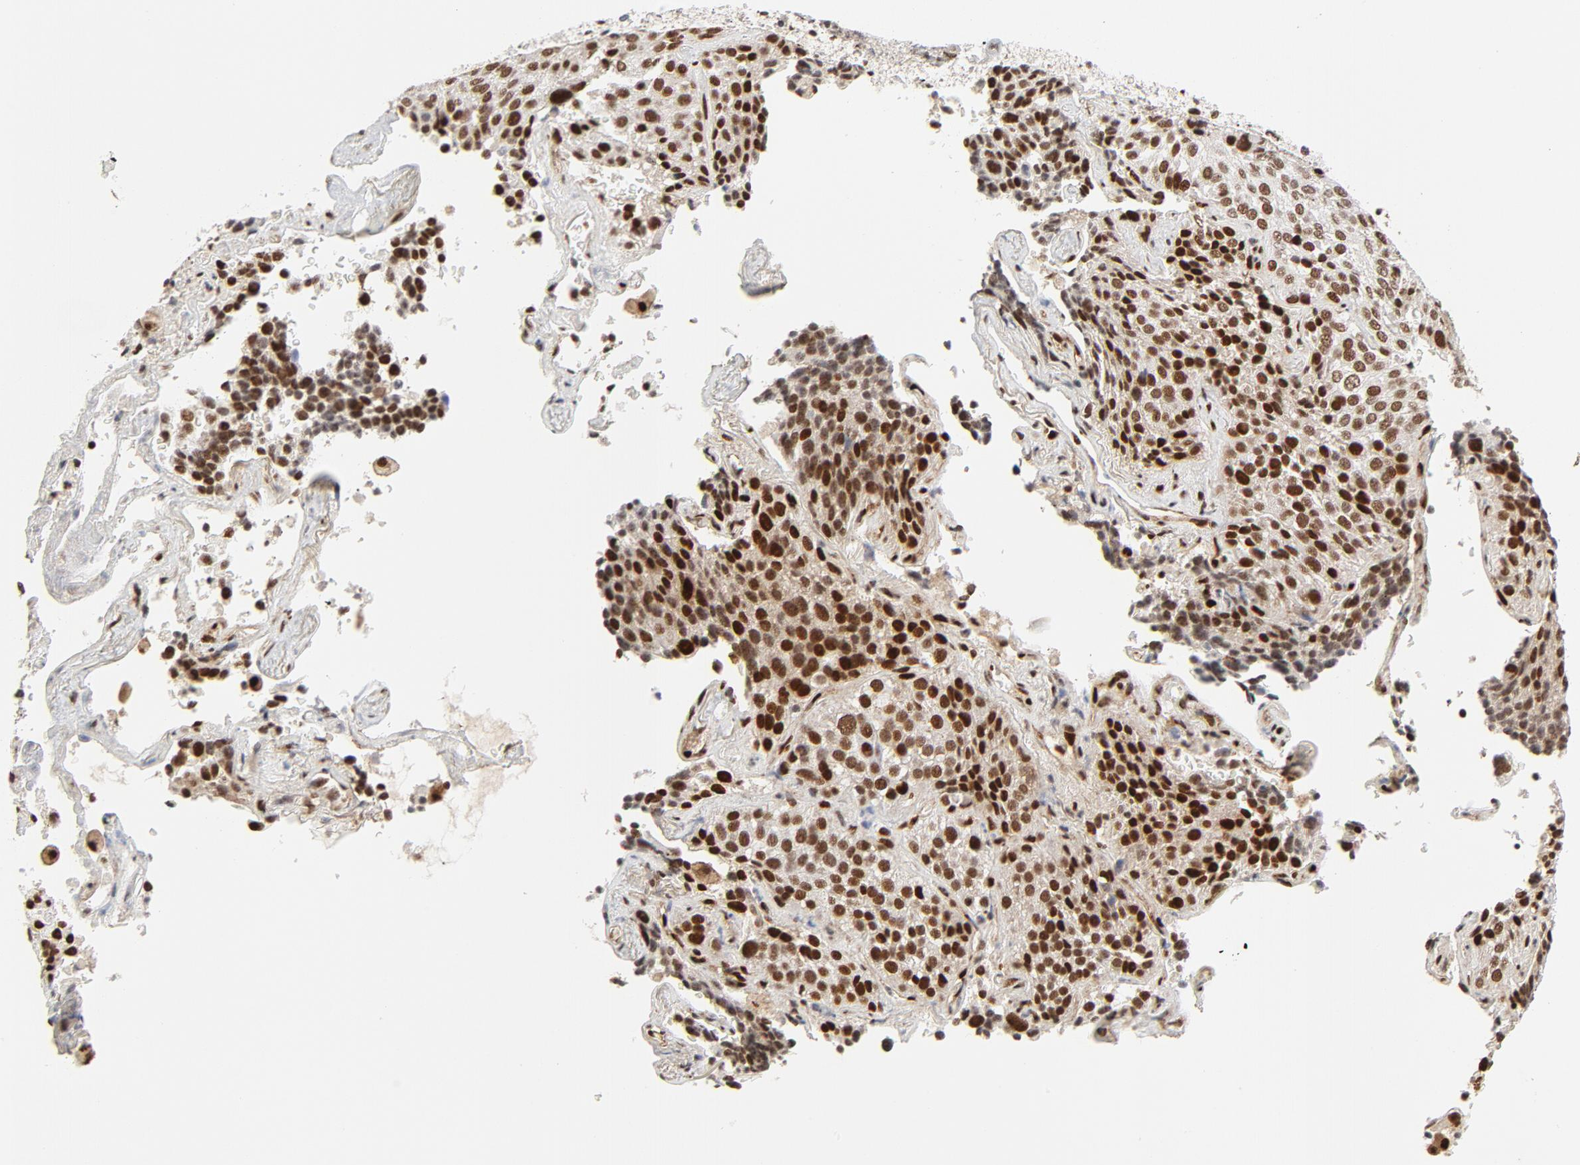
{"staining": {"intensity": "strong", "quantity": ">75%", "location": "nuclear"}, "tissue": "lung cancer", "cell_type": "Tumor cells", "image_type": "cancer", "snomed": [{"axis": "morphology", "description": "Squamous cell carcinoma, NOS"}, {"axis": "topography", "description": "Lung"}], "caption": "An image of human squamous cell carcinoma (lung) stained for a protein exhibits strong nuclear brown staining in tumor cells. The staining was performed using DAB to visualize the protein expression in brown, while the nuclei were stained in blue with hematoxylin (Magnification: 20x).", "gene": "MEF2A", "patient": {"sex": "male", "age": 54}}